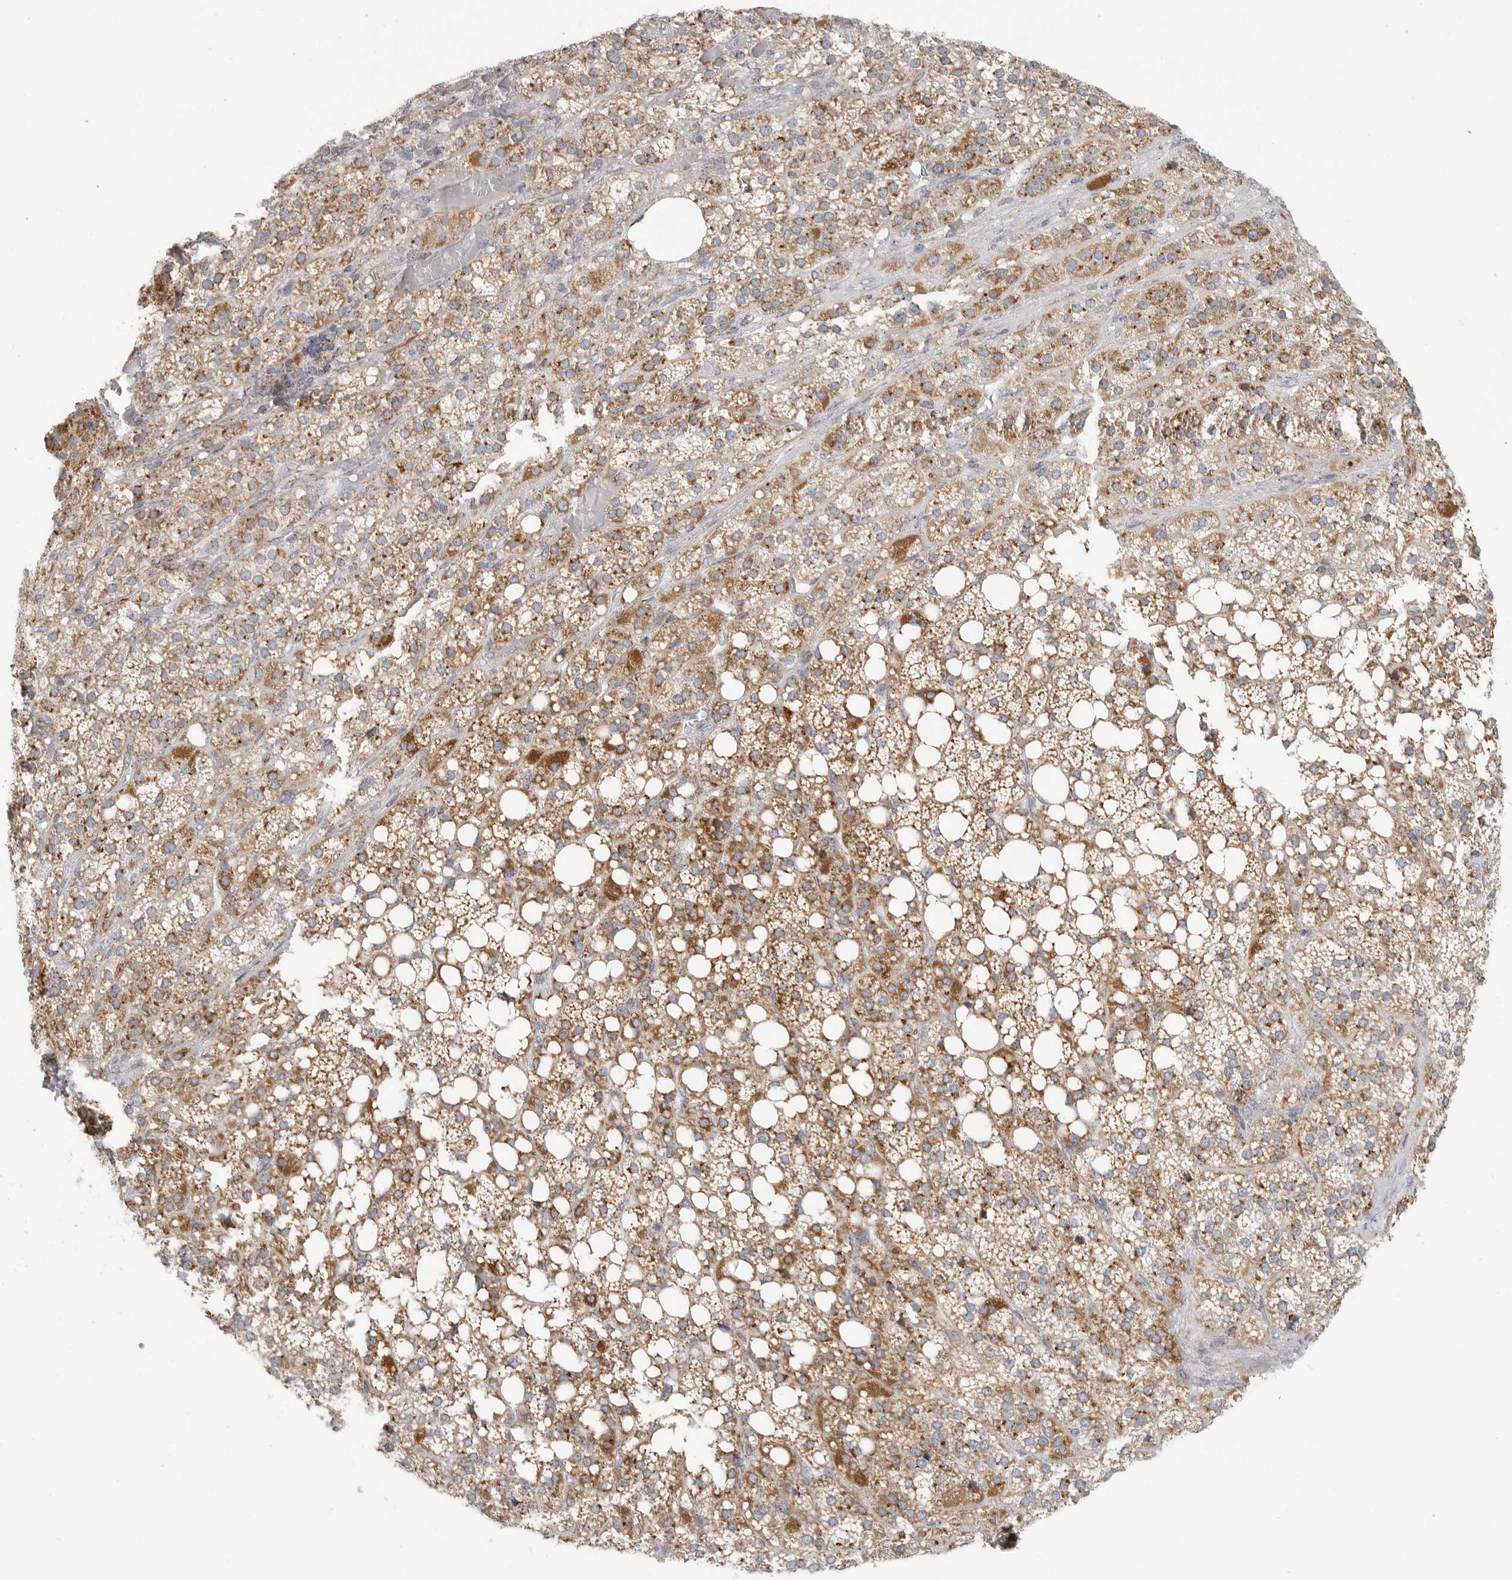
{"staining": {"intensity": "moderate", "quantity": ">75%", "location": "cytoplasmic/membranous"}, "tissue": "adrenal gland", "cell_type": "Glandular cells", "image_type": "normal", "snomed": [{"axis": "morphology", "description": "Normal tissue, NOS"}, {"axis": "topography", "description": "Adrenal gland"}], "caption": "Brown immunohistochemical staining in normal human adrenal gland reveals moderate cytoplasmic/membranous expression in approximately >75% of glandular cells.", "gene": "SLC25A26", "patient": {"sex": "female", "age": 59}}